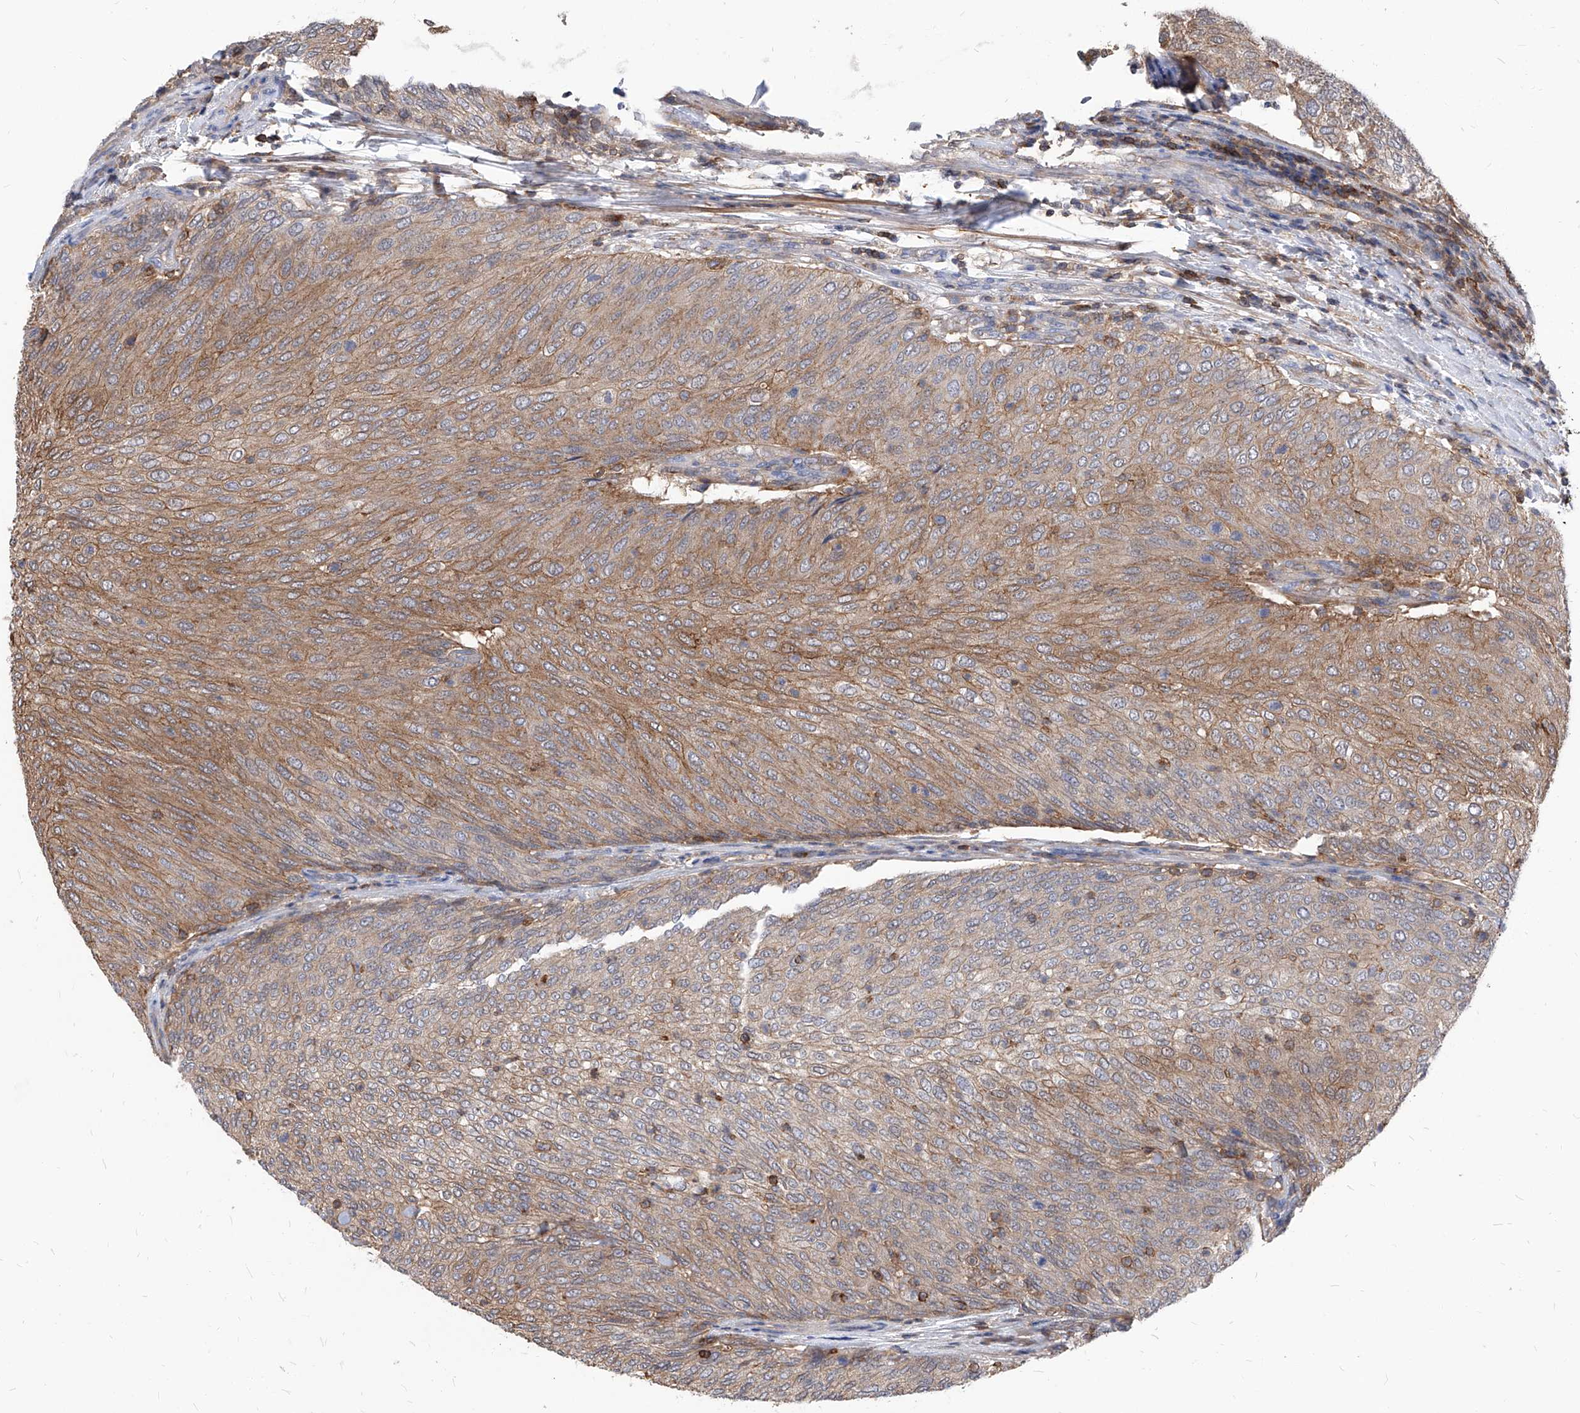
{"staining": {"intensity": "weak", "quantity": "25%-75%", "location": "cytoplasmic/membranous"}, "tissue": "urothelial cancer", "cell_type": "Tumor cells", "image_type": "cancer", "snomed": [{"axis": "morphology", "description": "Urothelial carcinoma, Low grade"}, {"axis": "topography", "description": "Urinary bladder"}], "caption": "IHC image of neoplastic tissue: low-grade urothelial carcinoma stained using immunohistochemistry reveals low levels of weak protein expression localized specifically in the cytoplasmic/membranous of tumor cells, appearing as a cytoplasmic/membranous brown color.", "gene": "ABRACL", "patient": {"sex": "female", "age": 79}}